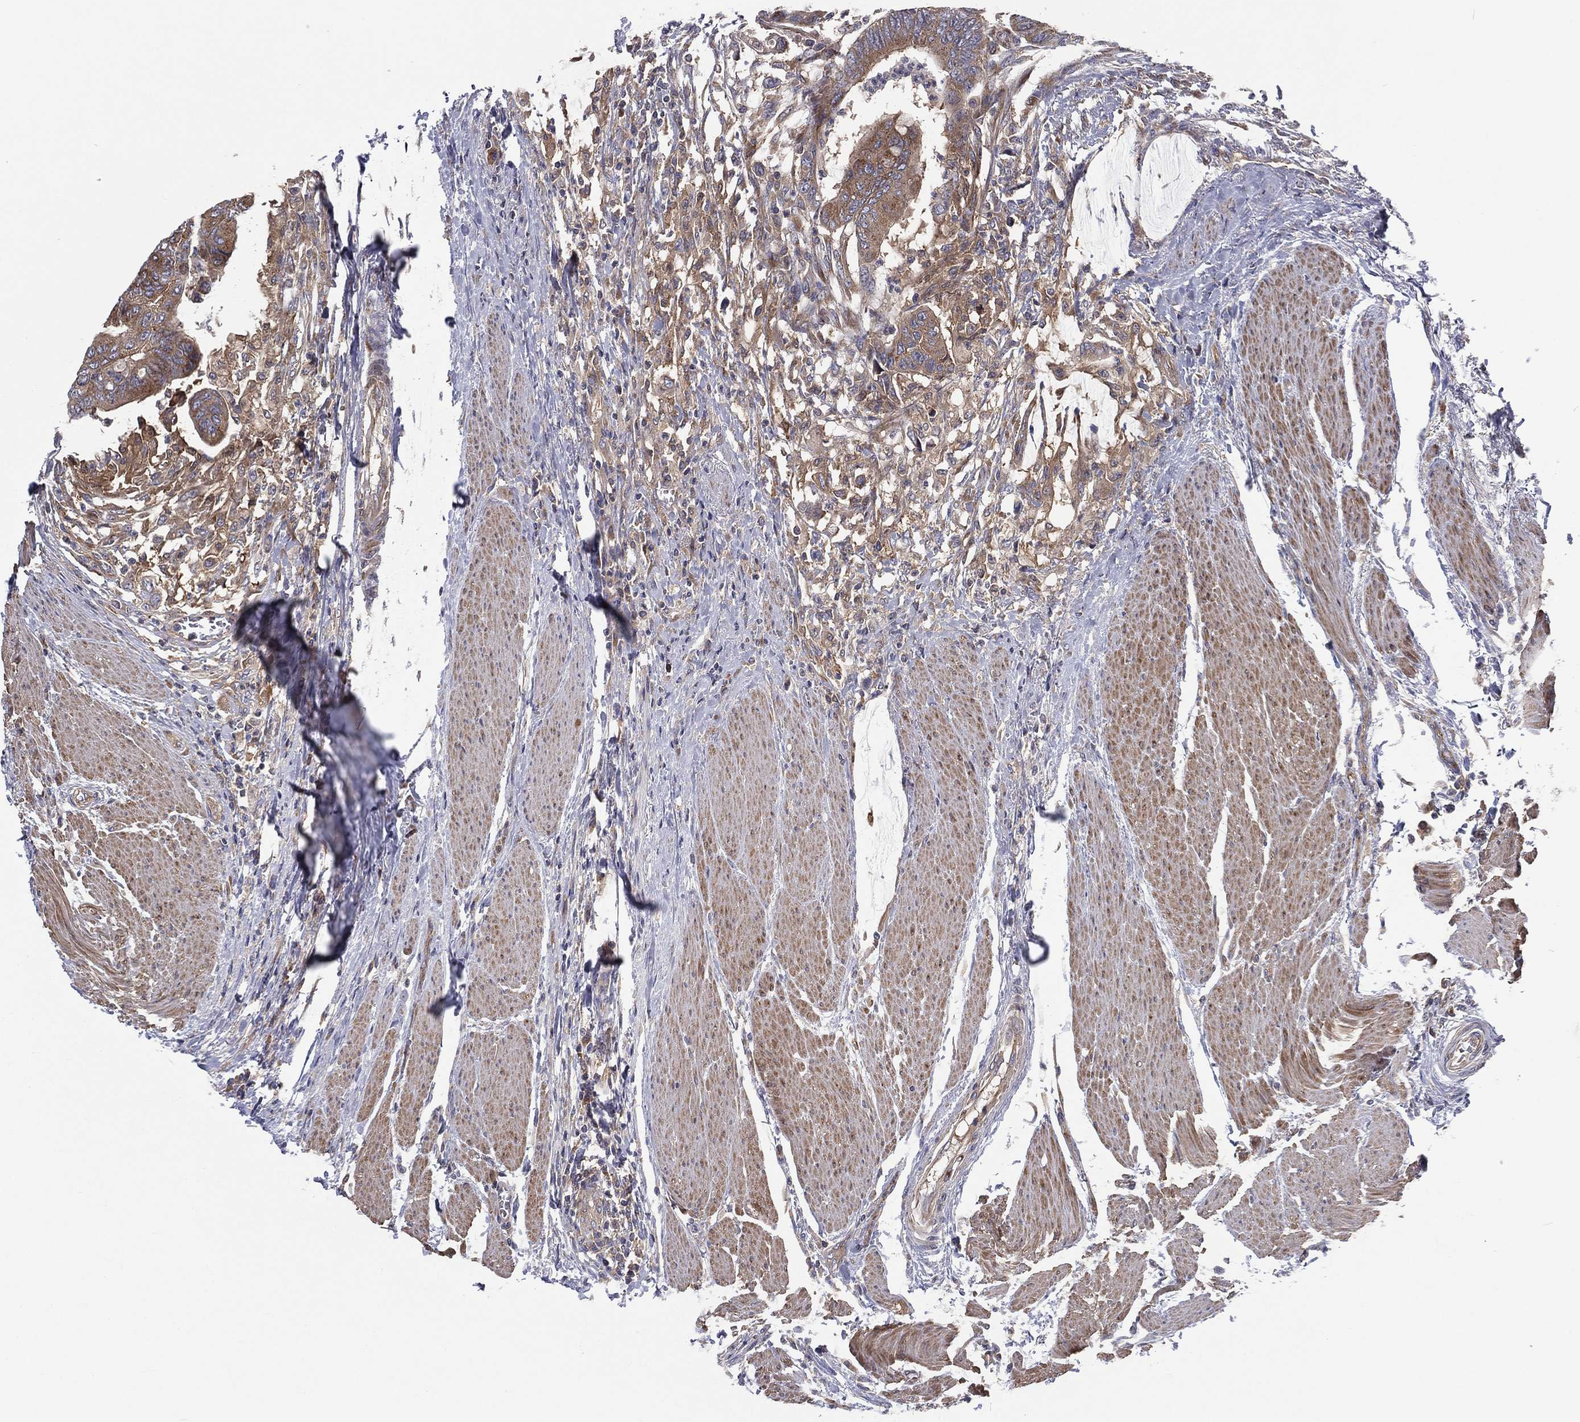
{"staining": {"intensity": "moderate", "quantity": "25%-75%", "location": "cytoplasmic/membranous"}, "tissue": "colorectal cancer", "cell_type": "Tumor cells", "image_type": "cancer", "snomed": [{"axis": "morphology", "description": "Normal tissue, NOS"}, {"axis": "morphology", "description": "Adenocarcinoma, NOS"}, {"axis": "topography", "description": "Rectum"}, {"axis": "topography", "description": "Peripheral nerve tissue"}], "caption": "Immunohistochemical staining of adenocarcinoma (colorectal) shows medium levels of moderate cytoplasmic/membranous positivity in about 25%-75% of tumor cells. The protein is shown in brown color, while the nuclei are stained blue.", "gene": "EIF2B5", "patient": {"sex": "male", "age": 92}}